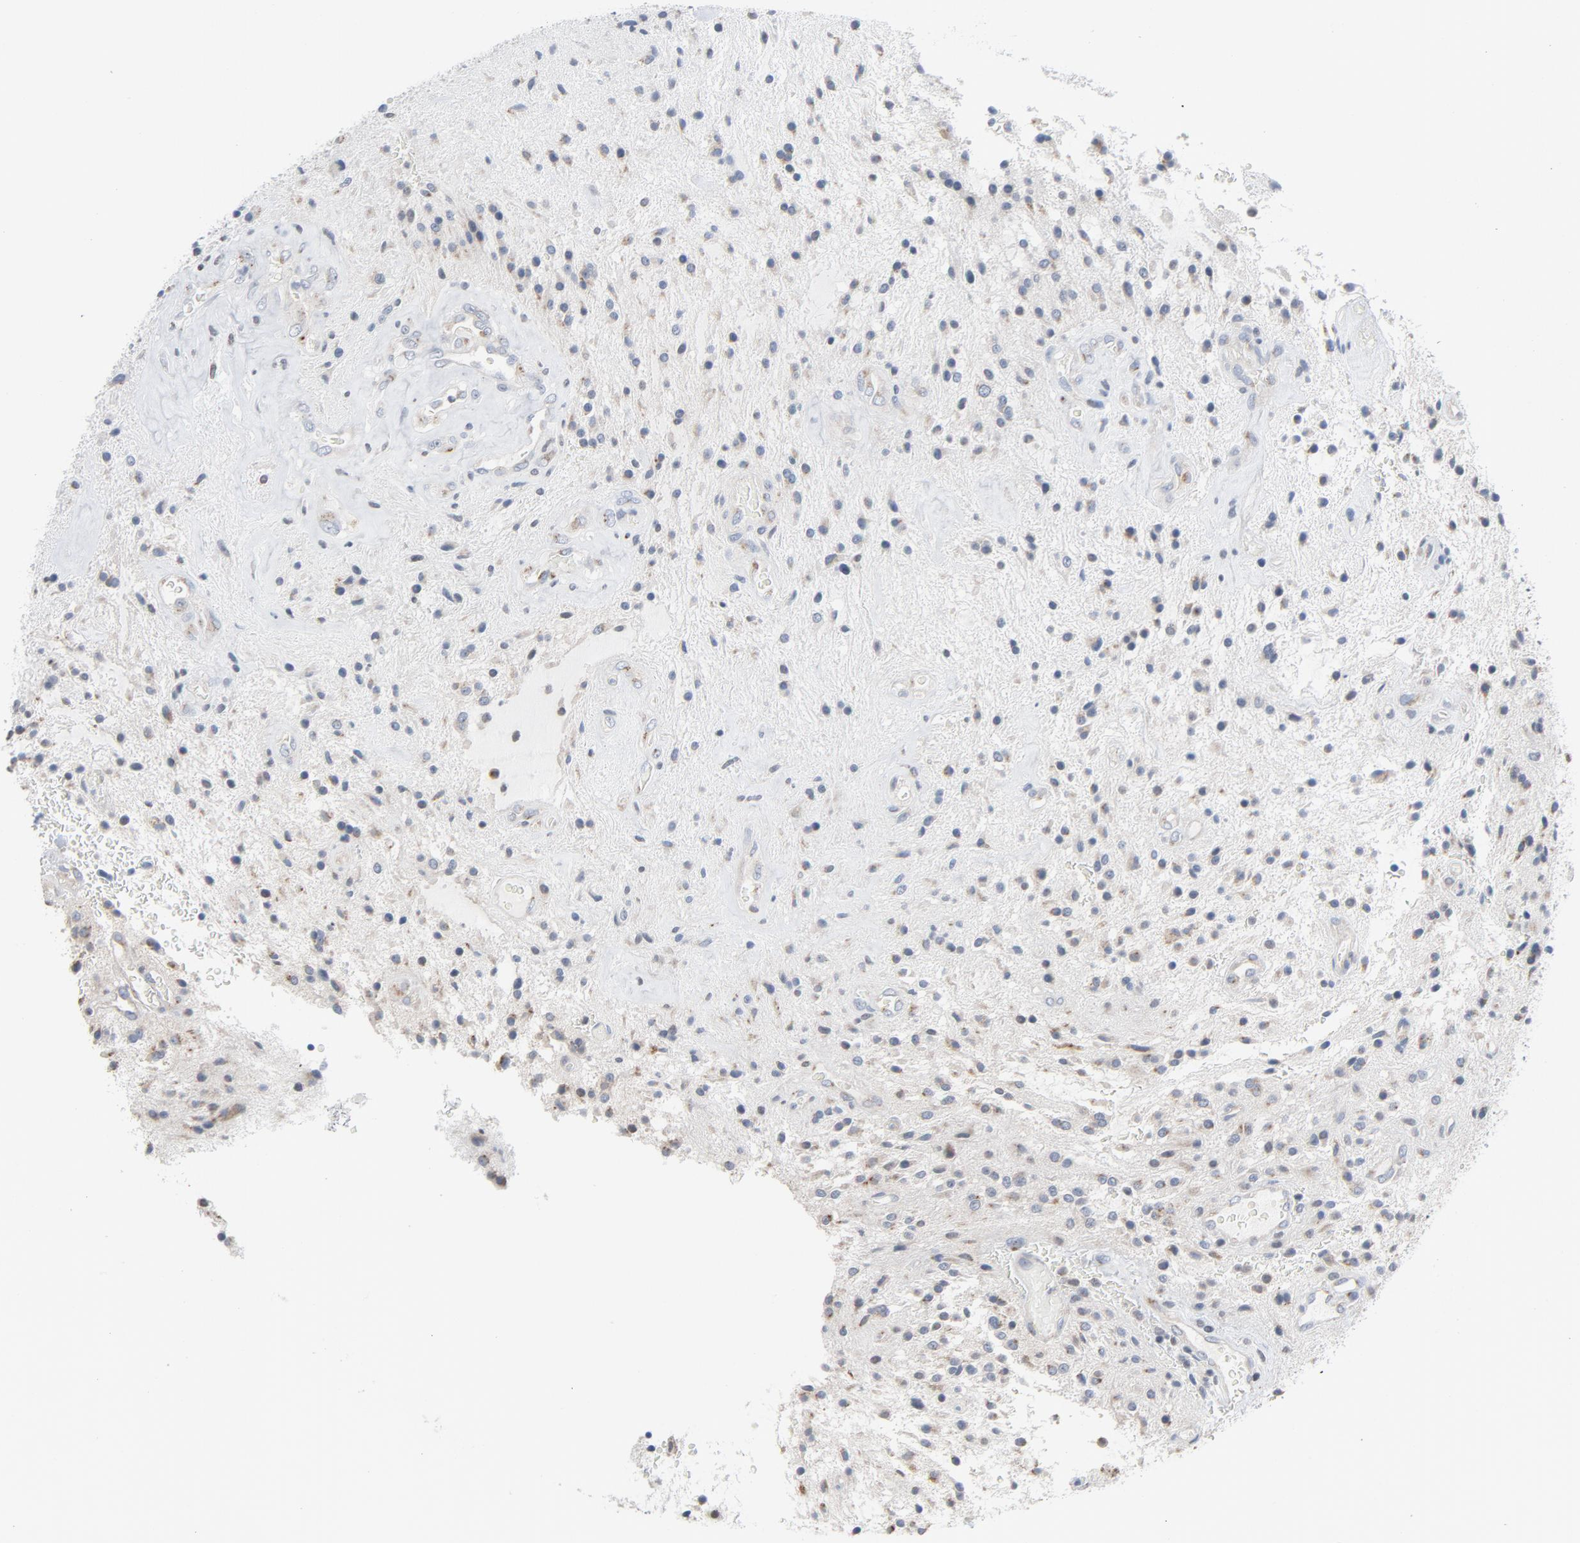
{"staining": {"intensity": "weak", "quantity": "25%-75%", "location": "cytoplasmic/membranous"}, "tissue": "glioma", "cell_type": "Tumor cells", "image_type": "cancer", "snomed": [{"axis": "morphology", "description": "Glioma, malignant, NOS"}, {"axis": "topography", "description": "Cerebellum"}], "caption": "Protein expression analysis of malignant glioma displays weak cytoplasmic/membranous staining in about 25%-75% of tumor cells. Using DAB (brown) and hematoxylin (blue) stains, captured at high magnification using brightfield microscopy.", "gene": "YIPF6", "patient": {"sex": "female", "age": 10}}